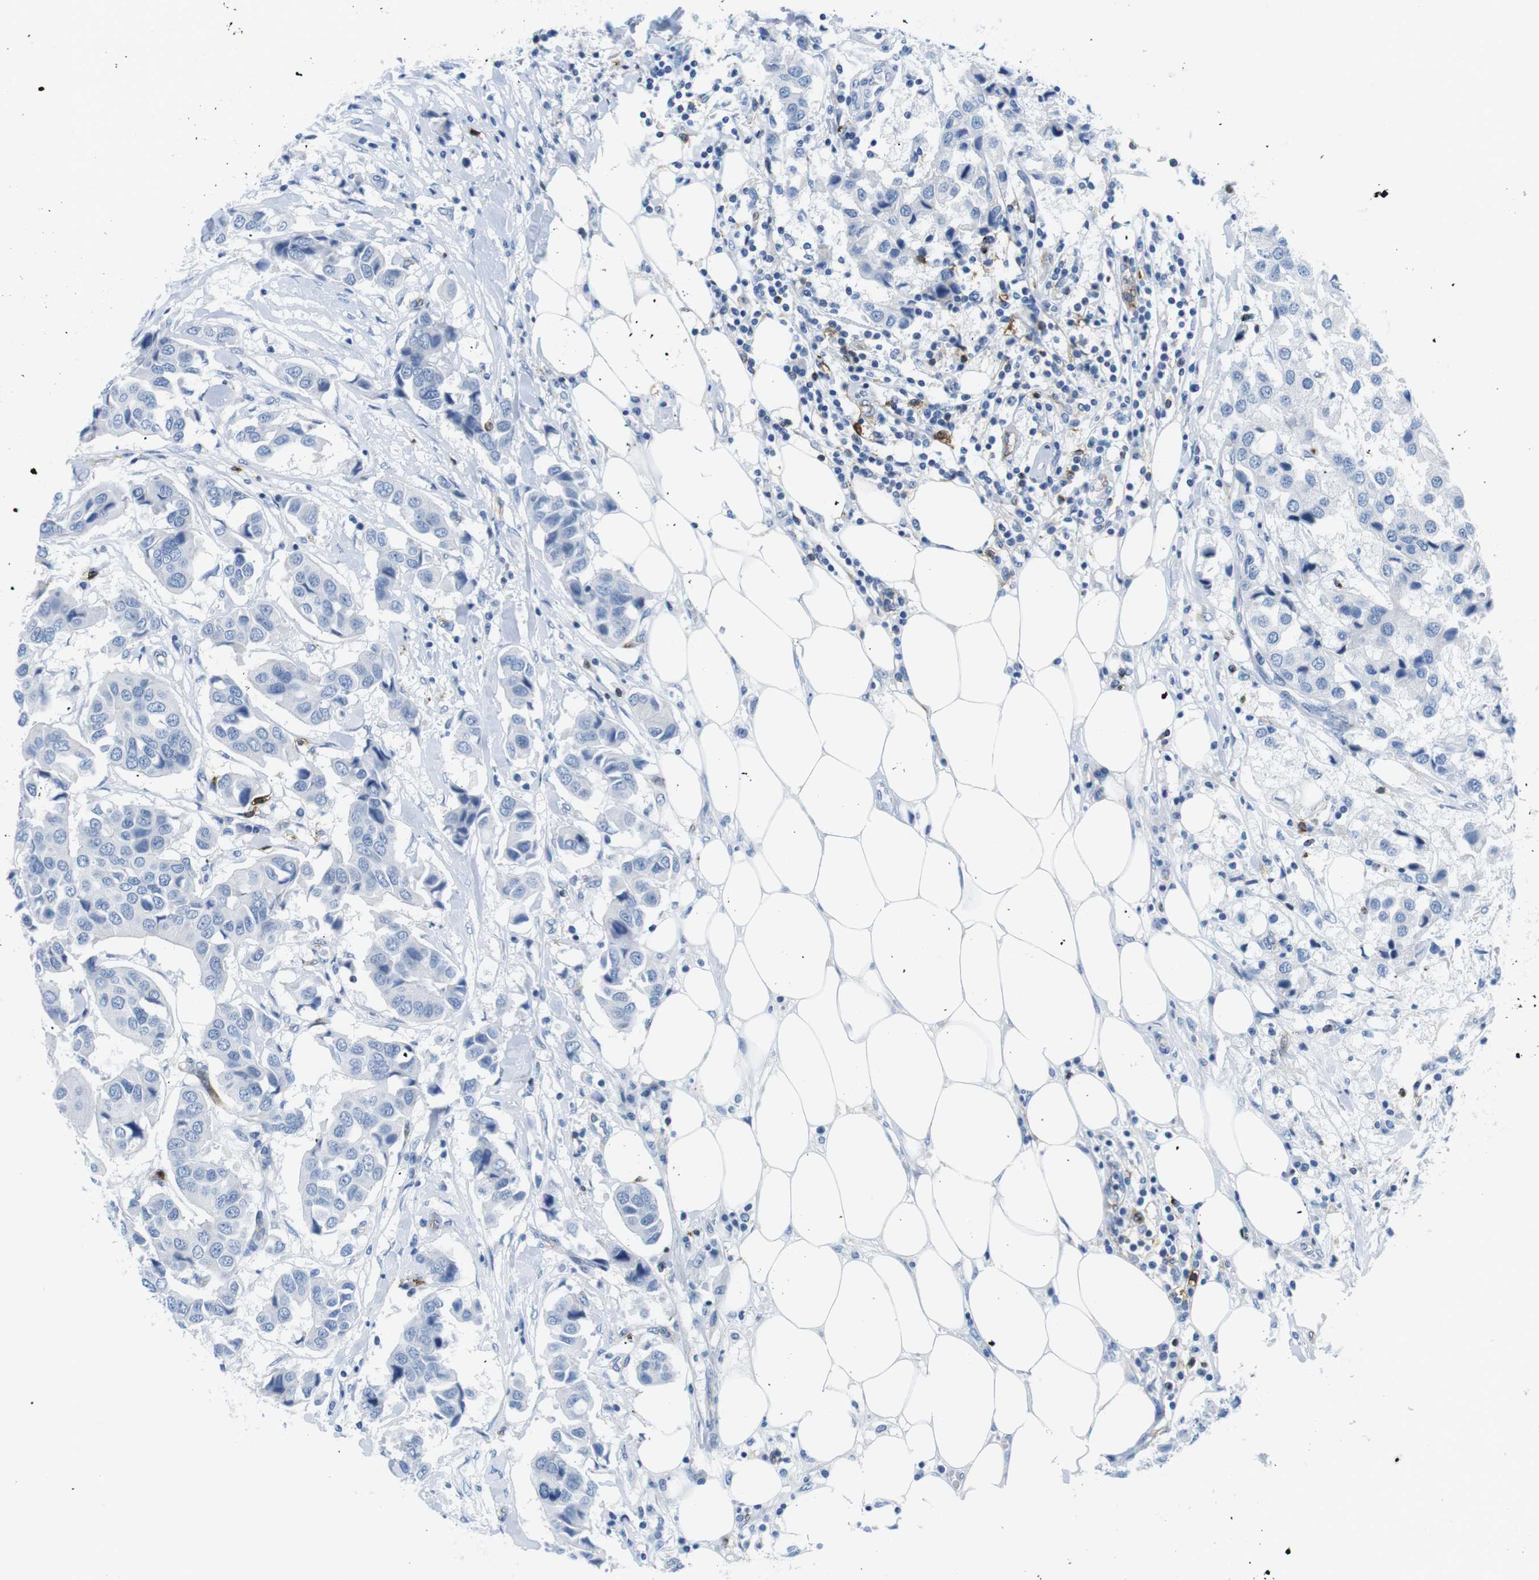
{"staining": {"intensity": "negative", "quantity": "none", "location": "none"}, "tissue": "breast cancer", "cell_type": "Tumor cells", "image_type": "cancer", "snomed": [{"axis": "morphology", "description": "Duct carcinoma"}, {"axis": "topography", "description": "Breast"}], "caption": "Tumor cells are negative for brown protein staining in breast invasive ductal carcinoma.", "gene": "TNFRSF4", "patient": {"sex": "female", "age": 80}}